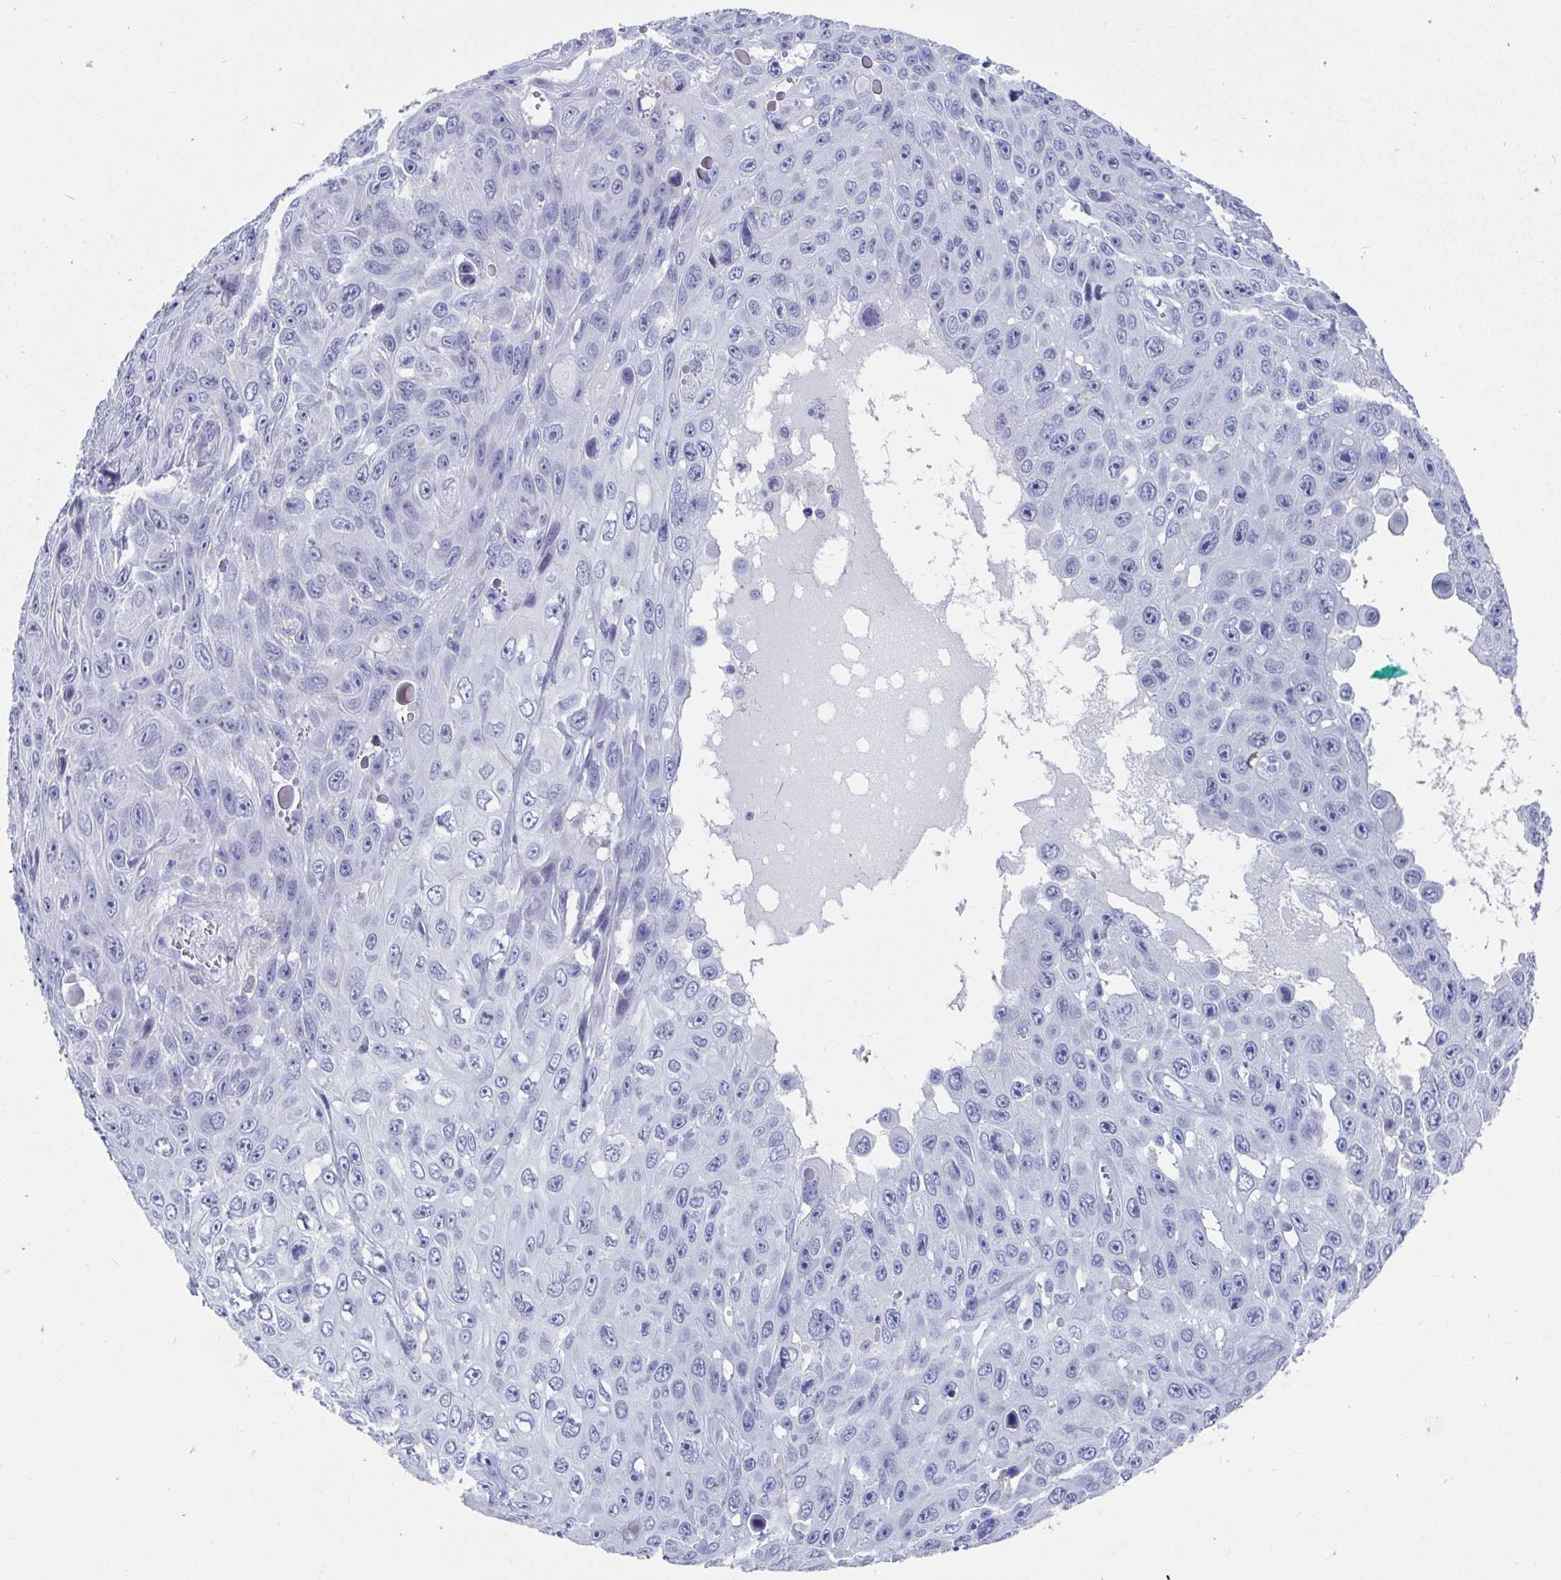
{"staining": {"intensity": "negative", "quantity": "none", "location": "none"}, "tissue": "skin cancer", "cell_type": "Tumor cells", "image_type": "cancer", "snomed": [{"axis": "morphology", "description": "Squamous cell carcinoma, NOS"}, {"axis": "topography", "description": "Skin"}], "caption": "A photomicrograph of human skin cancer is negative for staining in tumor cells.", "gene": "ZFP82", "patient": {"sex": "male", "age": 82}}